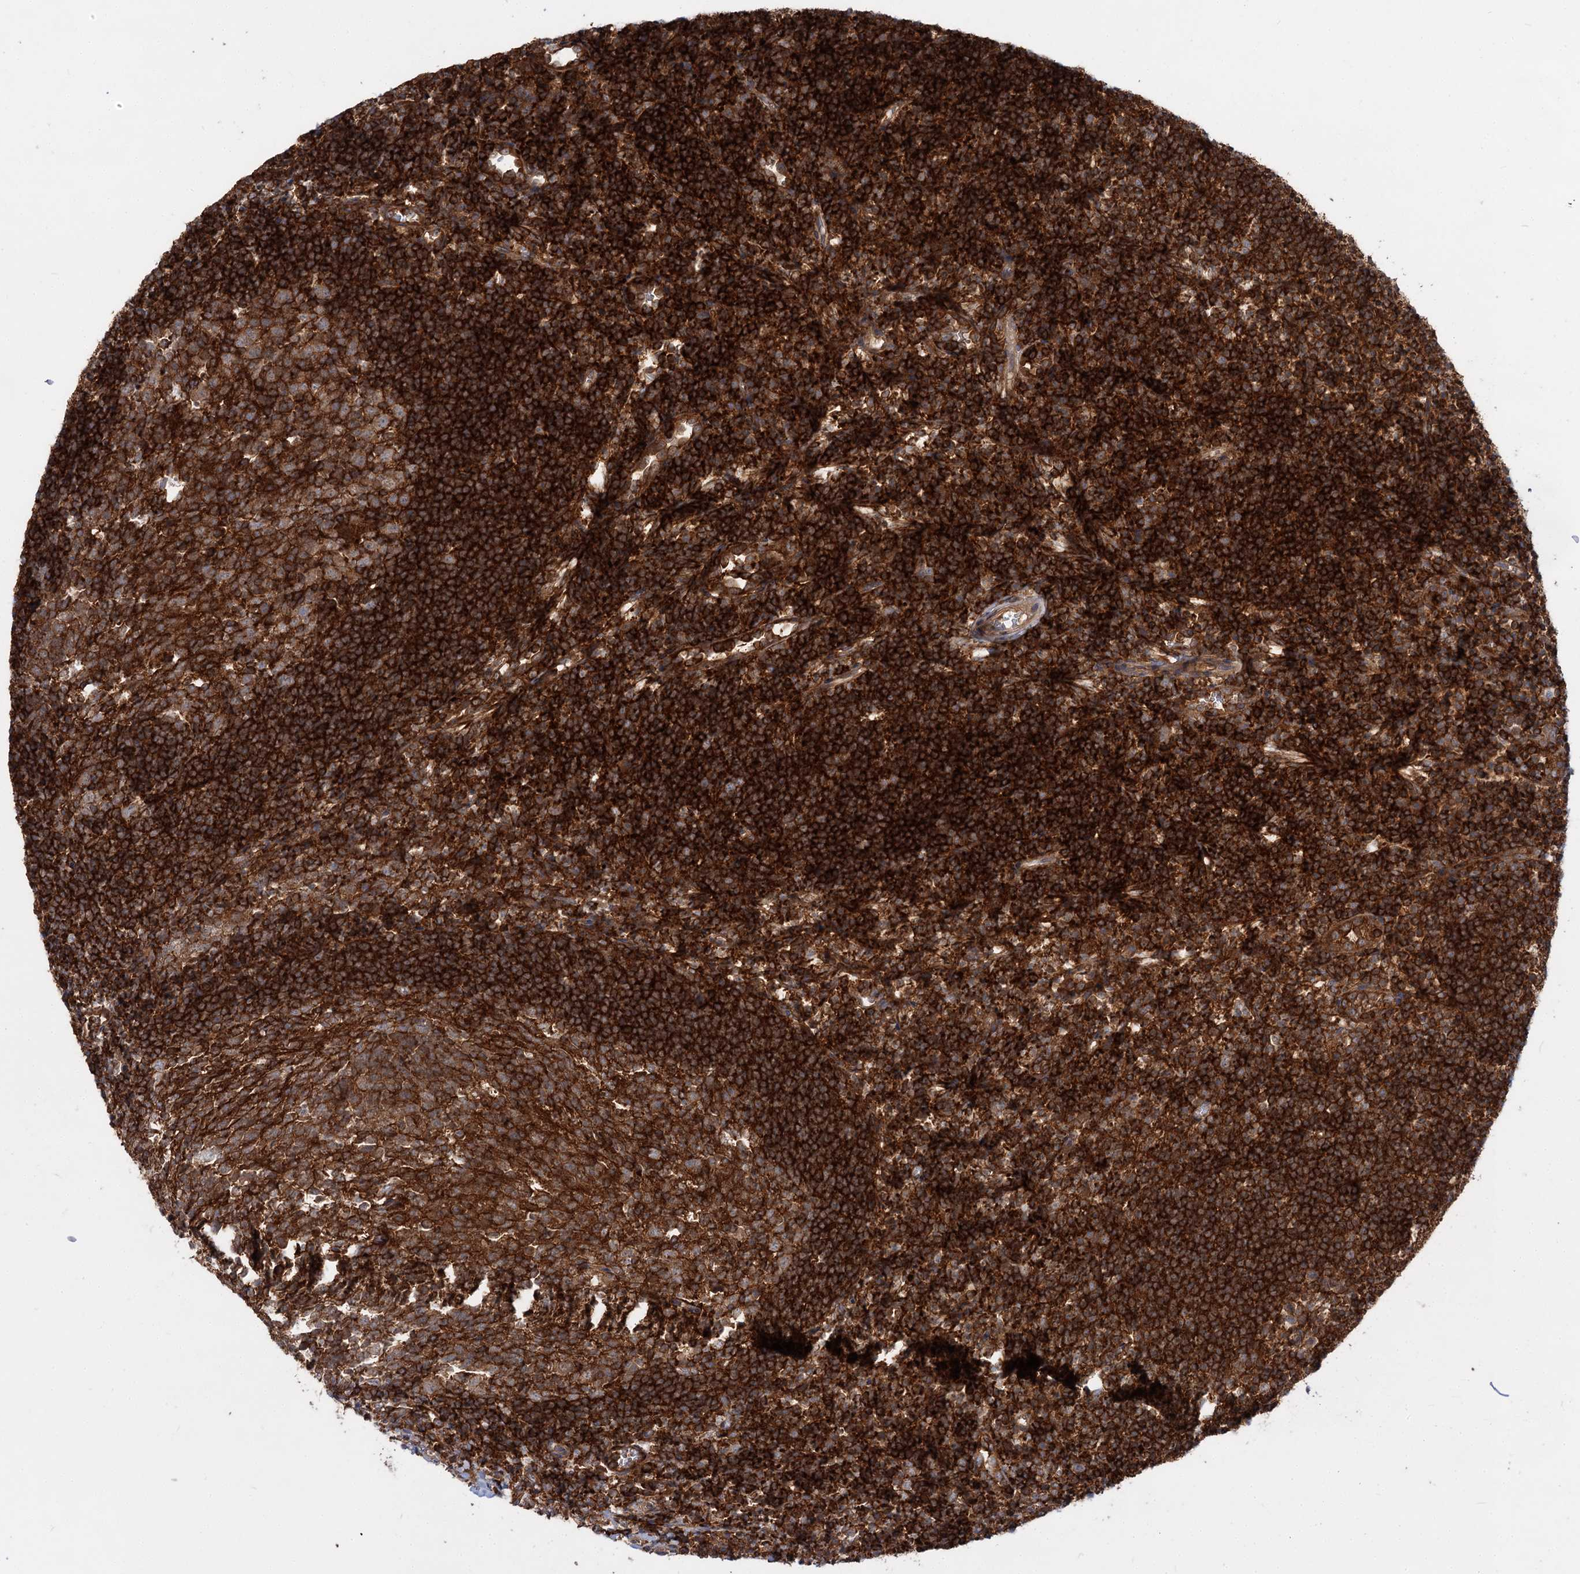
{"staining": {"intensity": "strong", "quantity": ">75%", "location": "cytoplasmic/membranous"}, "tissue": "tonsil", "cell_type": "Germinal center cells", "image_type": "normal", "snomed": [{"axis": "morphology", "description": "Normal tissue, NOS"}, {"axis": "topography", "description": "Tonsil"}], "caption": "Germinal center cells reveal high levels of strong cytoplasmic/membranous expression in approximately >75% of cells in benign human tonsil.", "gene": "PACS1", "patient": {"sex": "female", "age": 10}}